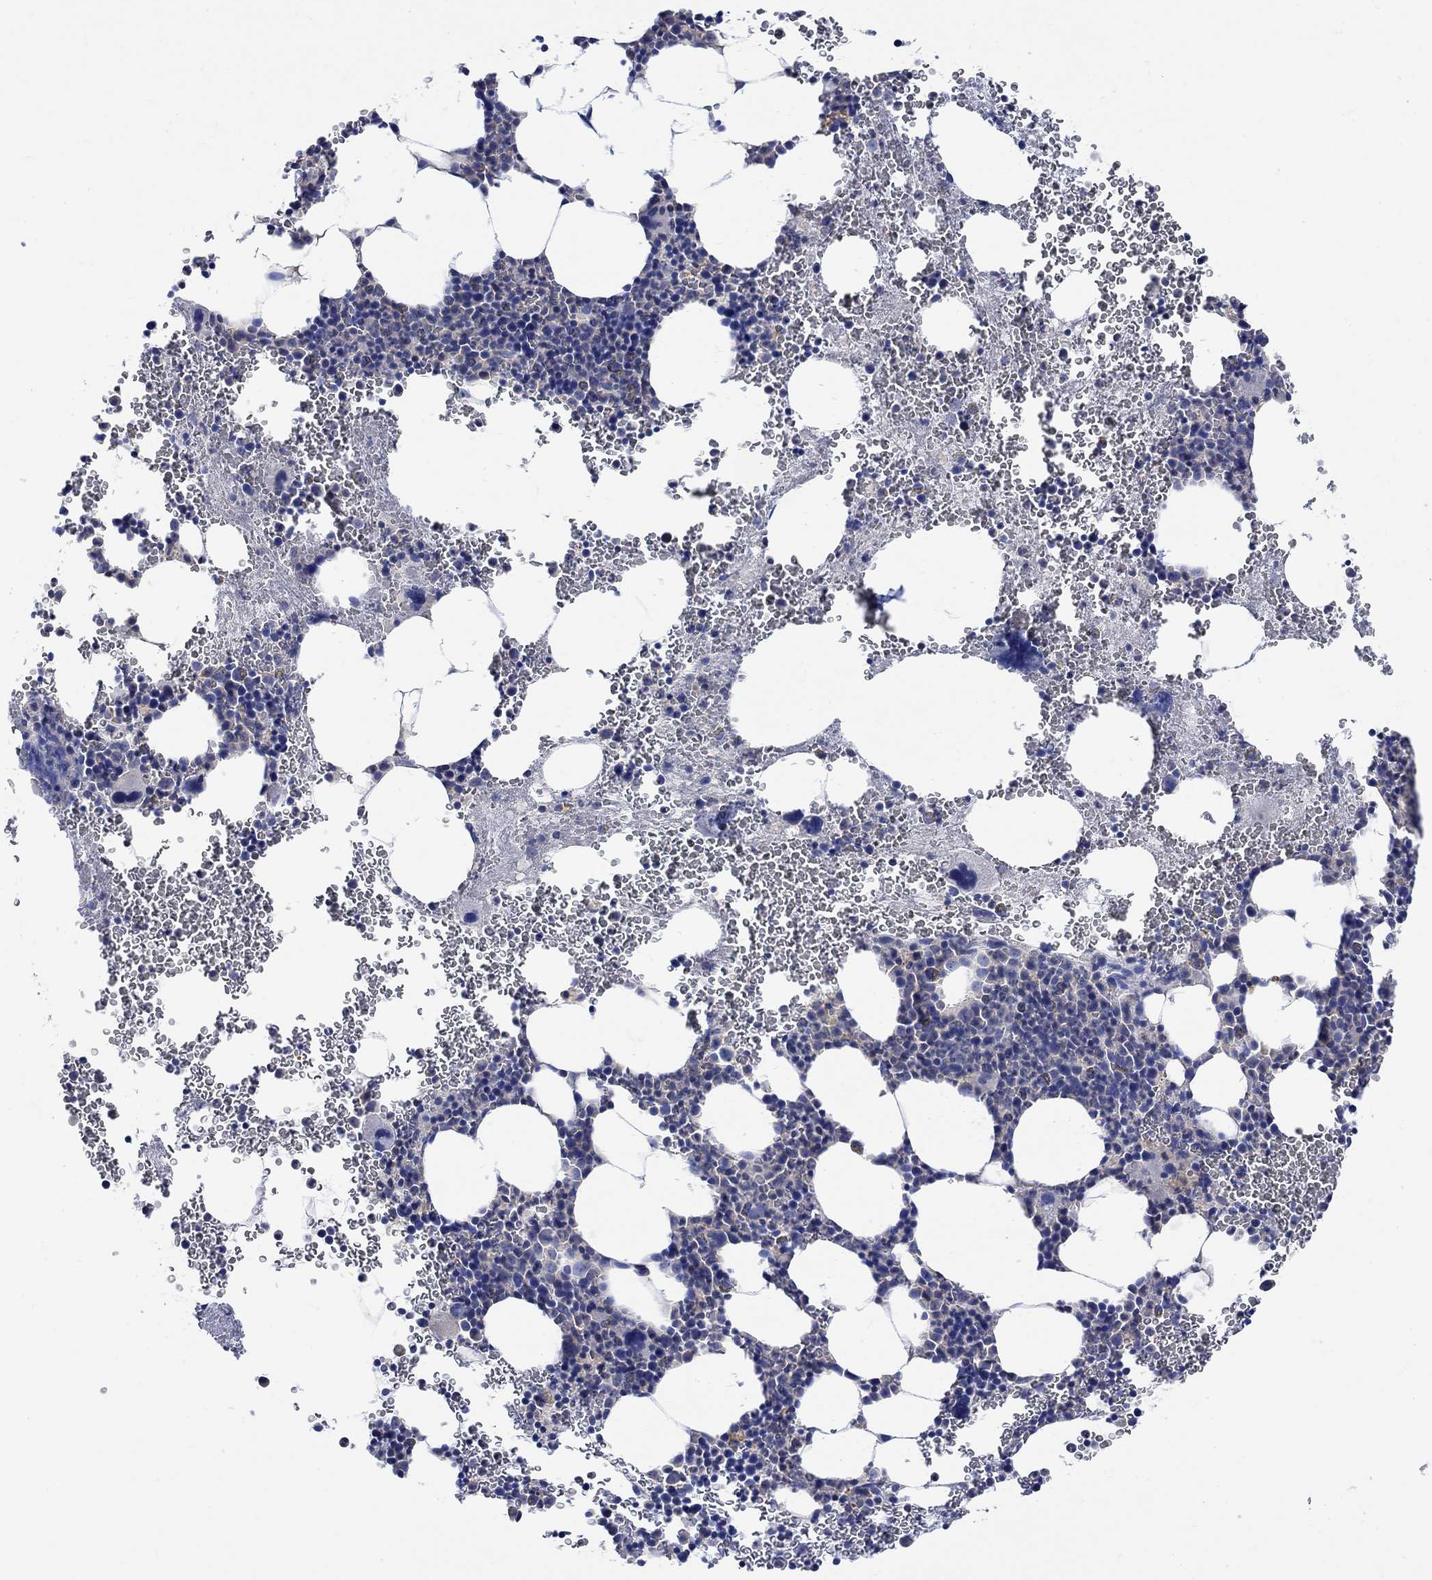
{"staining": {"intensity": "negative", "quantity": "none", "location": "none"}, "tissue": "bone marrow", "cell_type": "Hematopoietic cells", "image_type": "normal", "snomed": [{"axis": "morphology", "description": "Normal tissue, NOS"}, {"axis": "topography", "description": "Bone marrow"}], "caption": "This is an immunohistochemistry (IHC) photomicrograph of unremarkable bone marrow. There is no staining in hematopoietic cells.", "gene": "GCM1", "patient": {"sex": "male", "age": 50}}